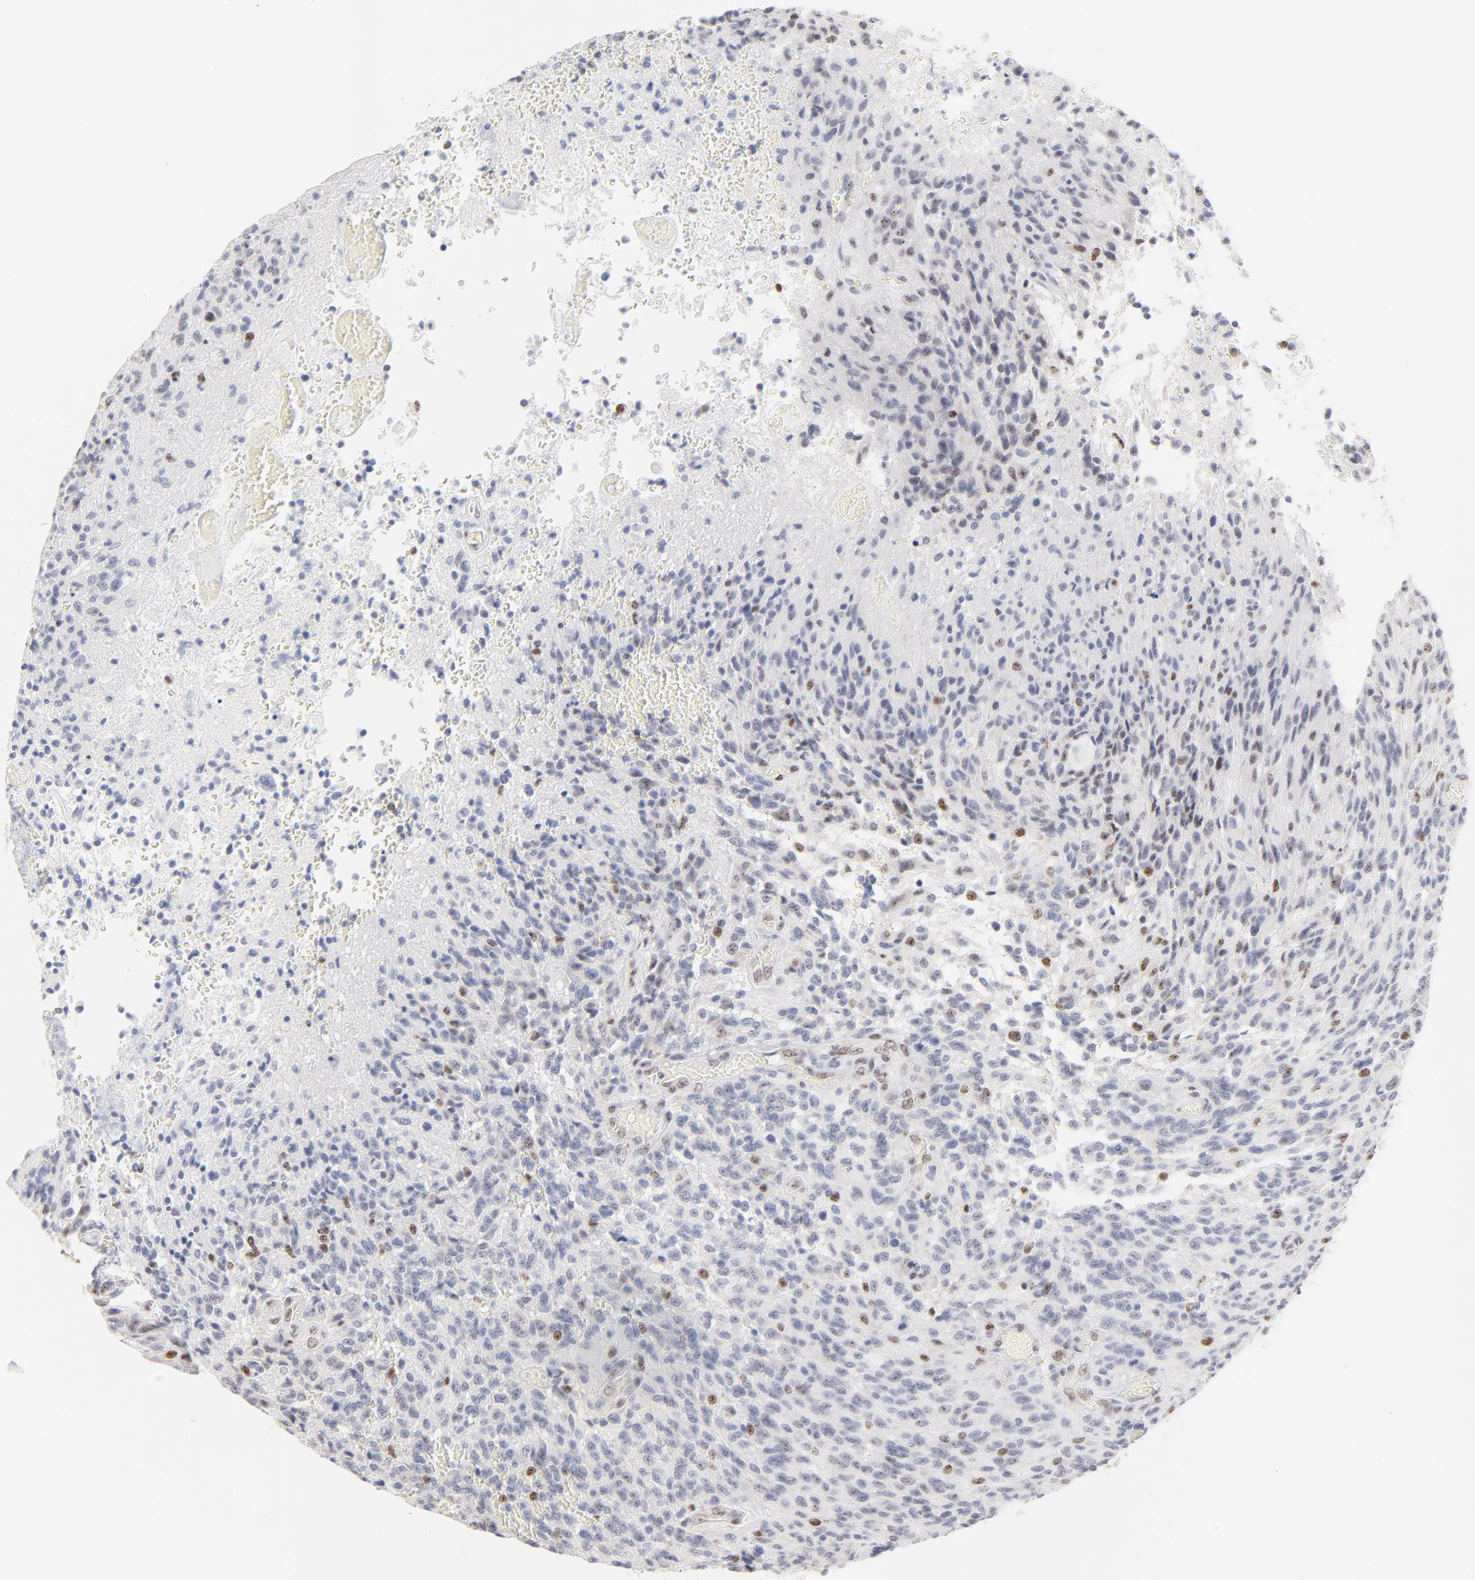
{"staining": {"intensity": "weak", "quantity": "<25%", "location": "nuclear"}, "tissue": "glioma", "cell_type": "Tumor cells", "image_type": "cancer", "snomed": [{"axis": "morphology", "description": "Normal tissue, NOS"}, {"axis": "morphology", "description": "Glioma, malignant, High grade"}, {"axis": "topography", "description": "Cerebral cortex"}], "caption": "Immunohistochemistry (IHC) of human malignant glioma (high-grade) reveals no staining in tumor cells.", "gene": "NFIL3", "patient": {"sex": "male", "age": 56}}